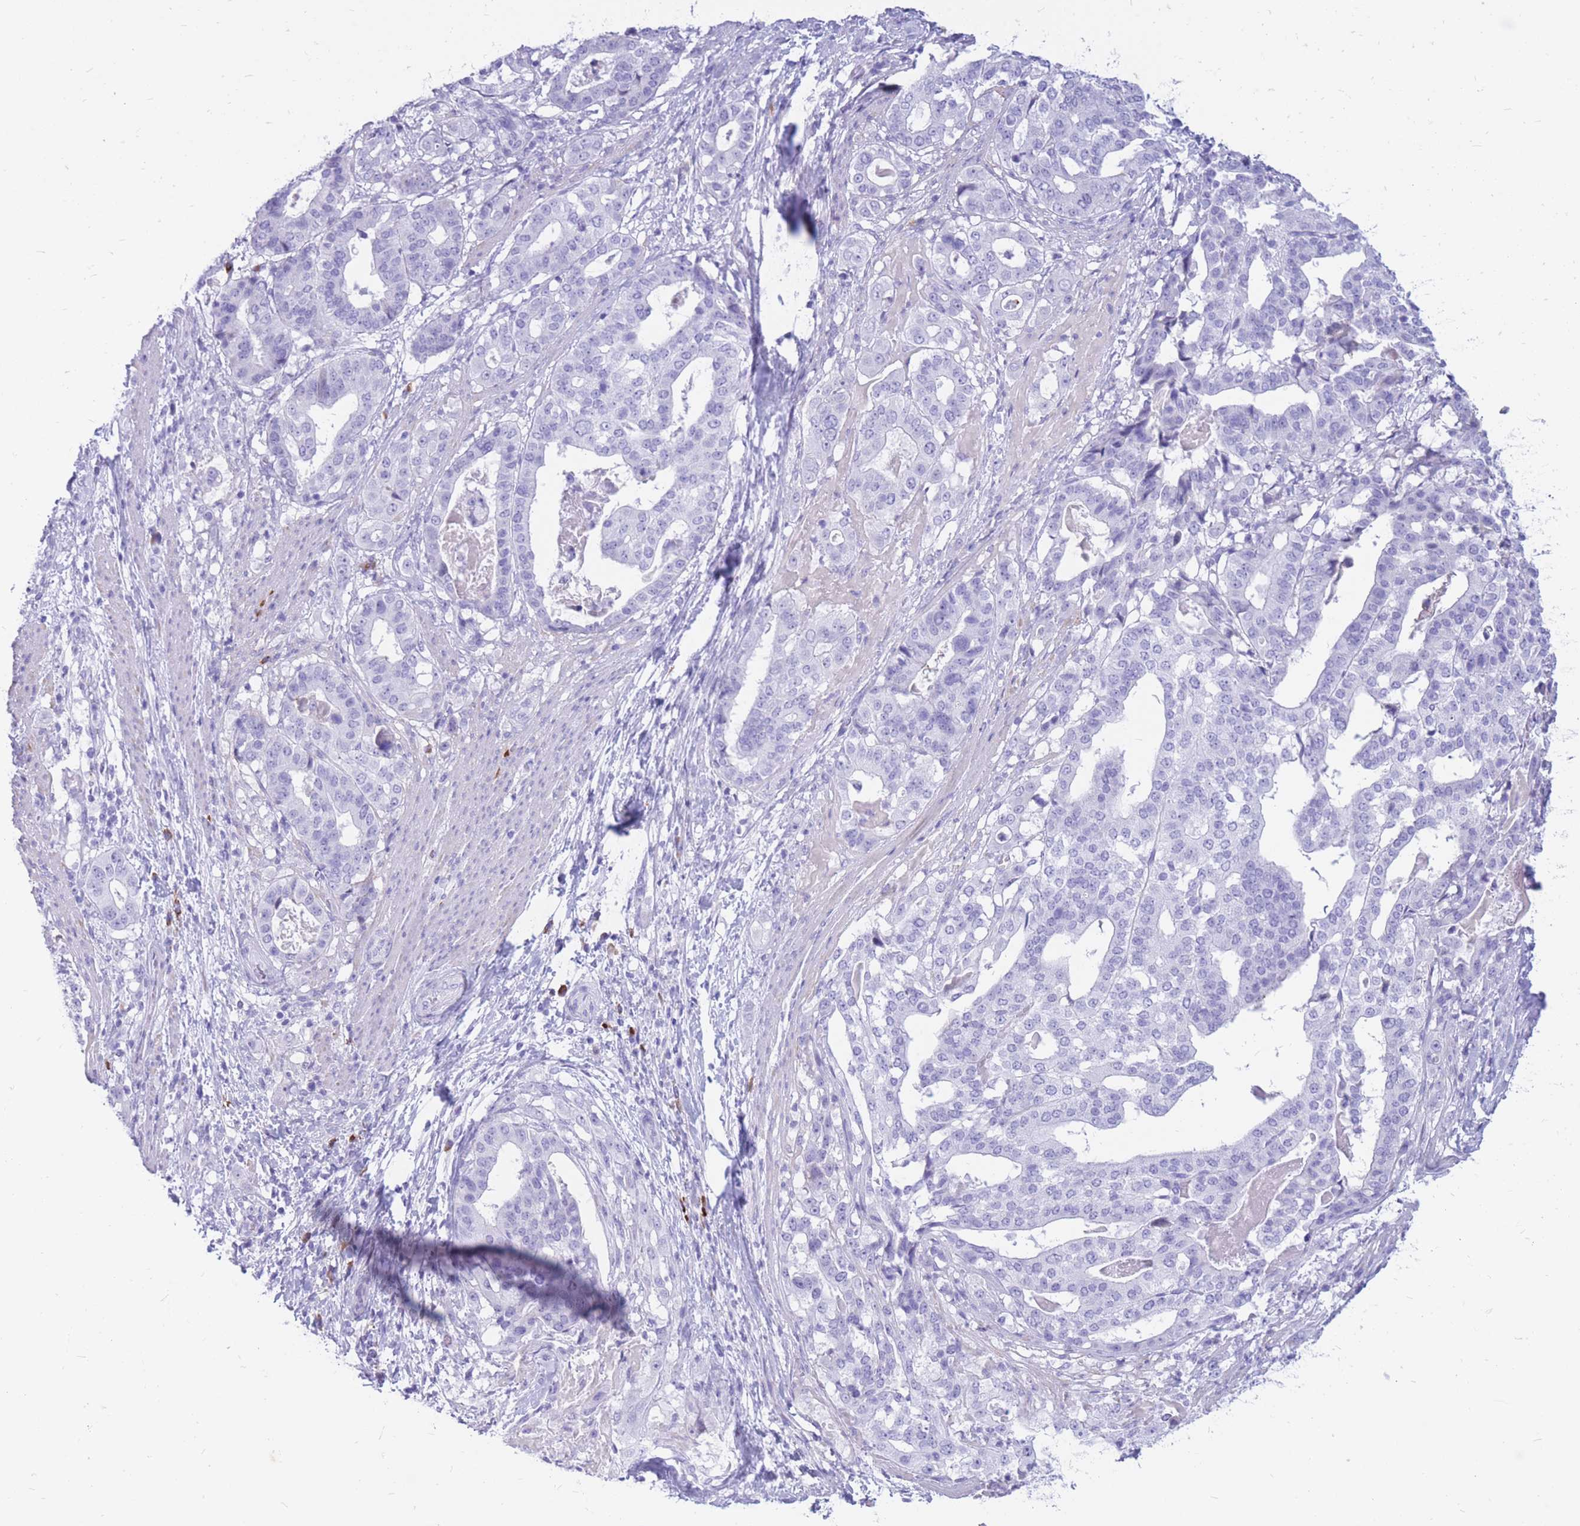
{"staining": {"intensity": "negative", "quantity": "none", "location": "none"}, "tissue": "stomach cancer", "cell_type": "Tumor cells", "image_type": "cancer", "snomed": [{"axis": "morphology", "description": "Adenocarcinoma, NOS"}, {"axis": "topography", "description": "Stomach"}], "caption": "A high-resolution photomicrograph shows IHC staining of stomach cancer, which exhibits no significant staining in tumor cells.", "gene": "ZFP37", "patient": {"sex": "male", "age": 48}}